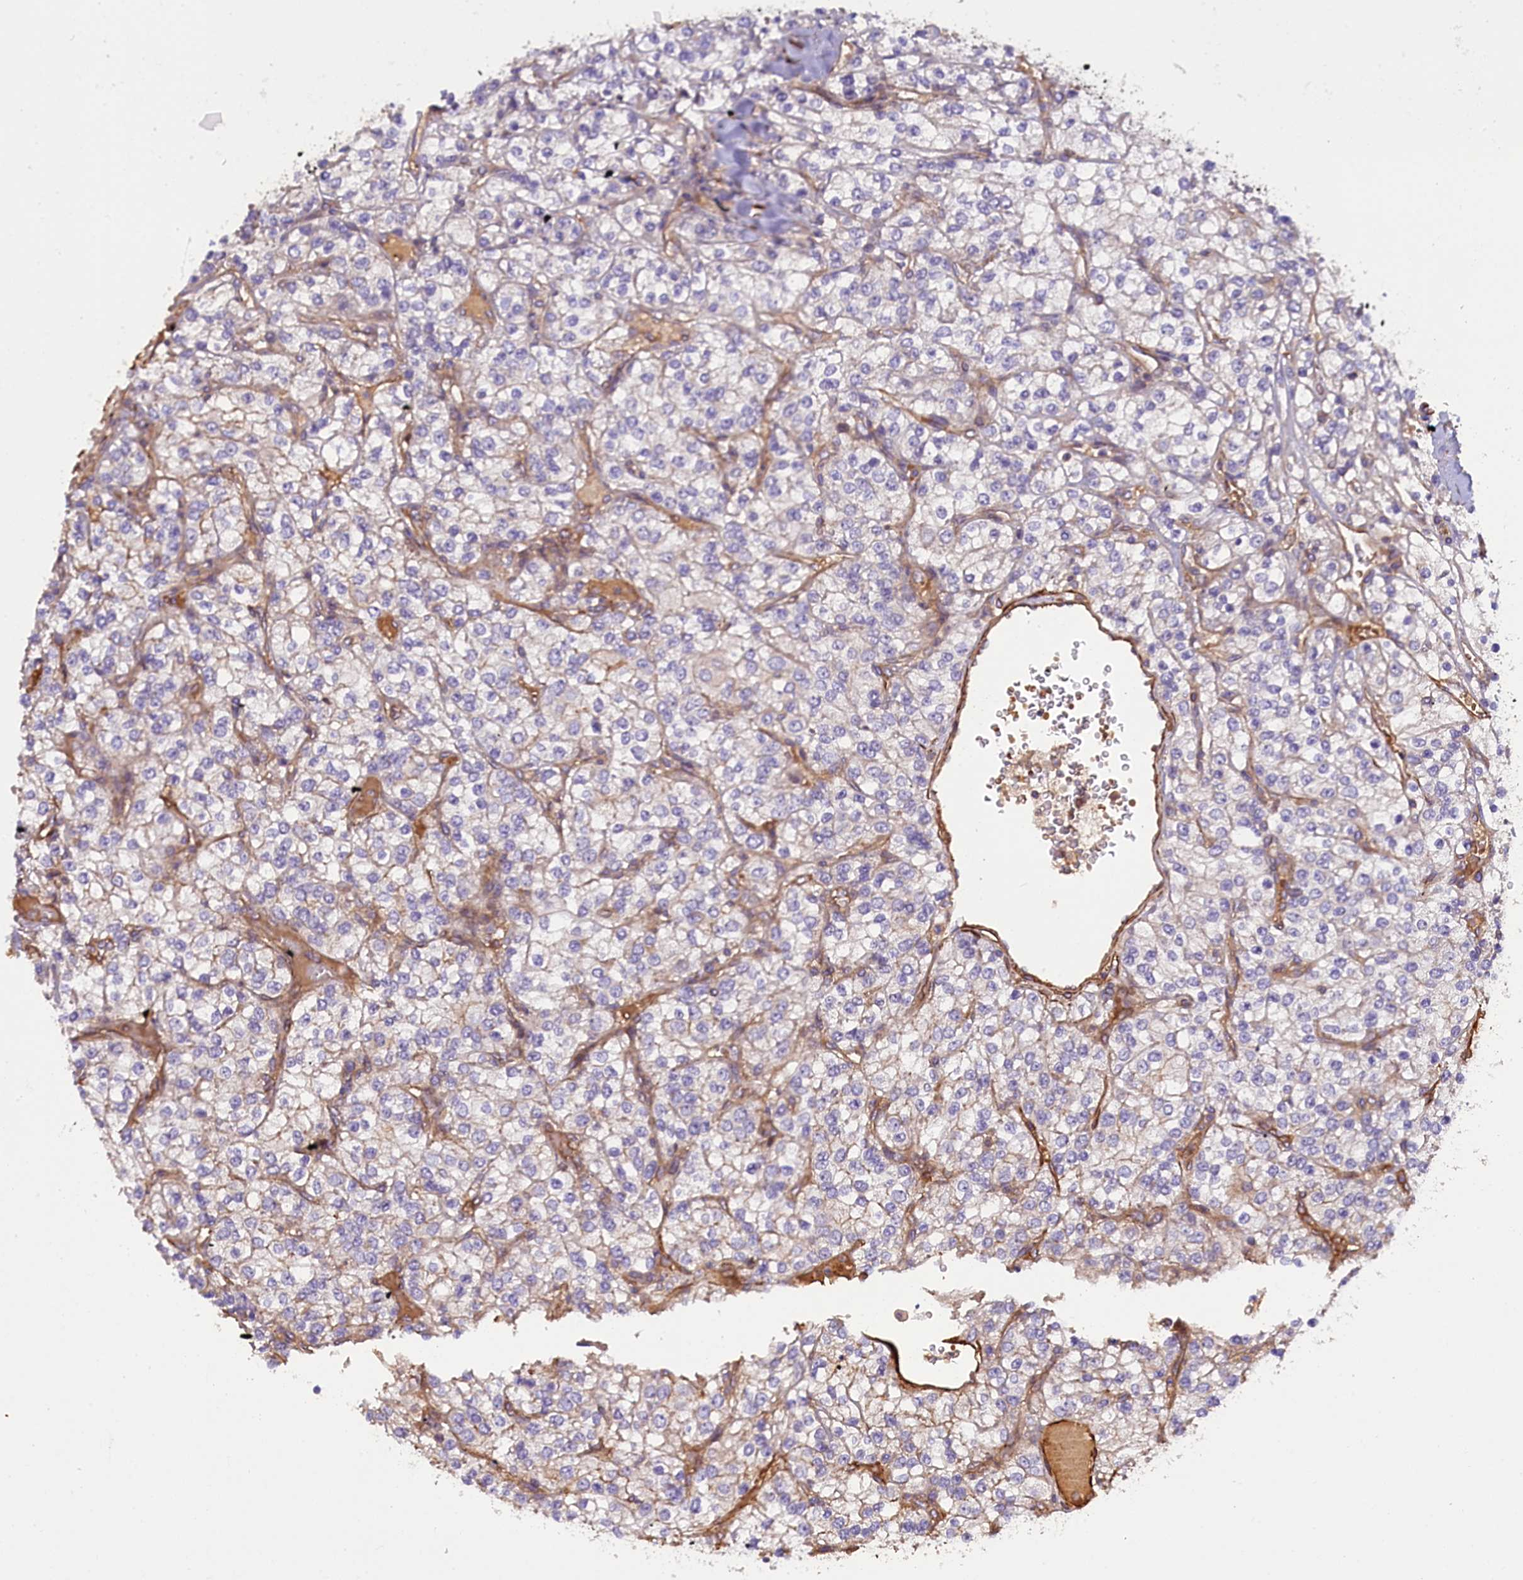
{"staining": {"intensity": "negative", "quantity": "none", "location": "none"}, "tissue": "renal cancer", "cell_type": "Tumor cells", "image_type": "cancer", "snomed": [{"axis": "morphology", "description": "Adenocarcinoma, NOS"}, {"axis": "topography", "description": "Kidney"}], "caption": "Immunohistochemical staining of renal cancer (adenocarcinoma) displays no significant expression in tumor cells.", "gene": "FUZ", "patient": {"sex": "male", "age": 80}}